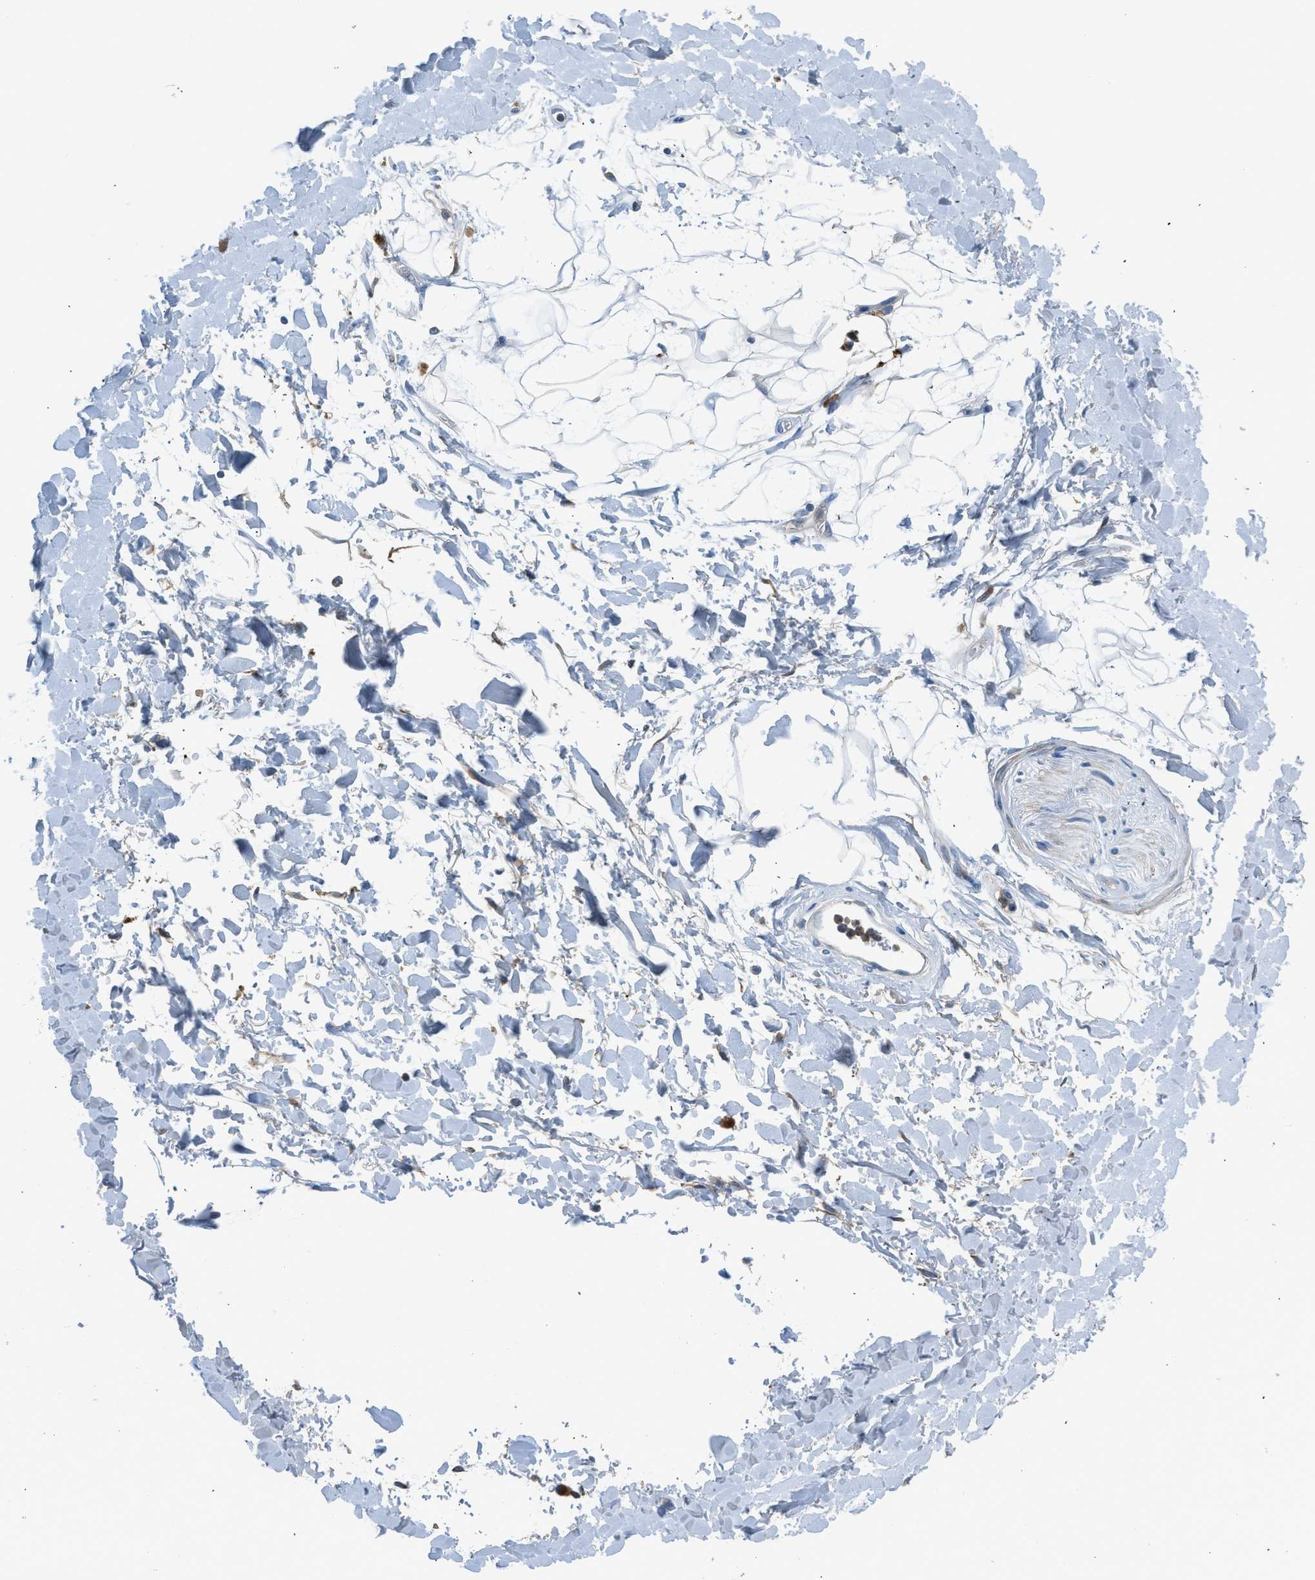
{"staining": {"intensity": "negative", "quantity": "none", "location": "none"}, "tissue": "adipose tissue", "cell_type": "Adipocytes", "image_type": "normal", "snomed": [{"axis": "morphology", "description": "Normal tissue, NOS"}, {"axis": "topography", "description": "Soft tissue"}], "caption": "Normal adipose tissue was stained to show a protein in brown. There is no significant positivity in adipocytes. Nuclei are stained in blue.", "gene": "BMP1", "patient": {"sex": "male", "age": 72}}